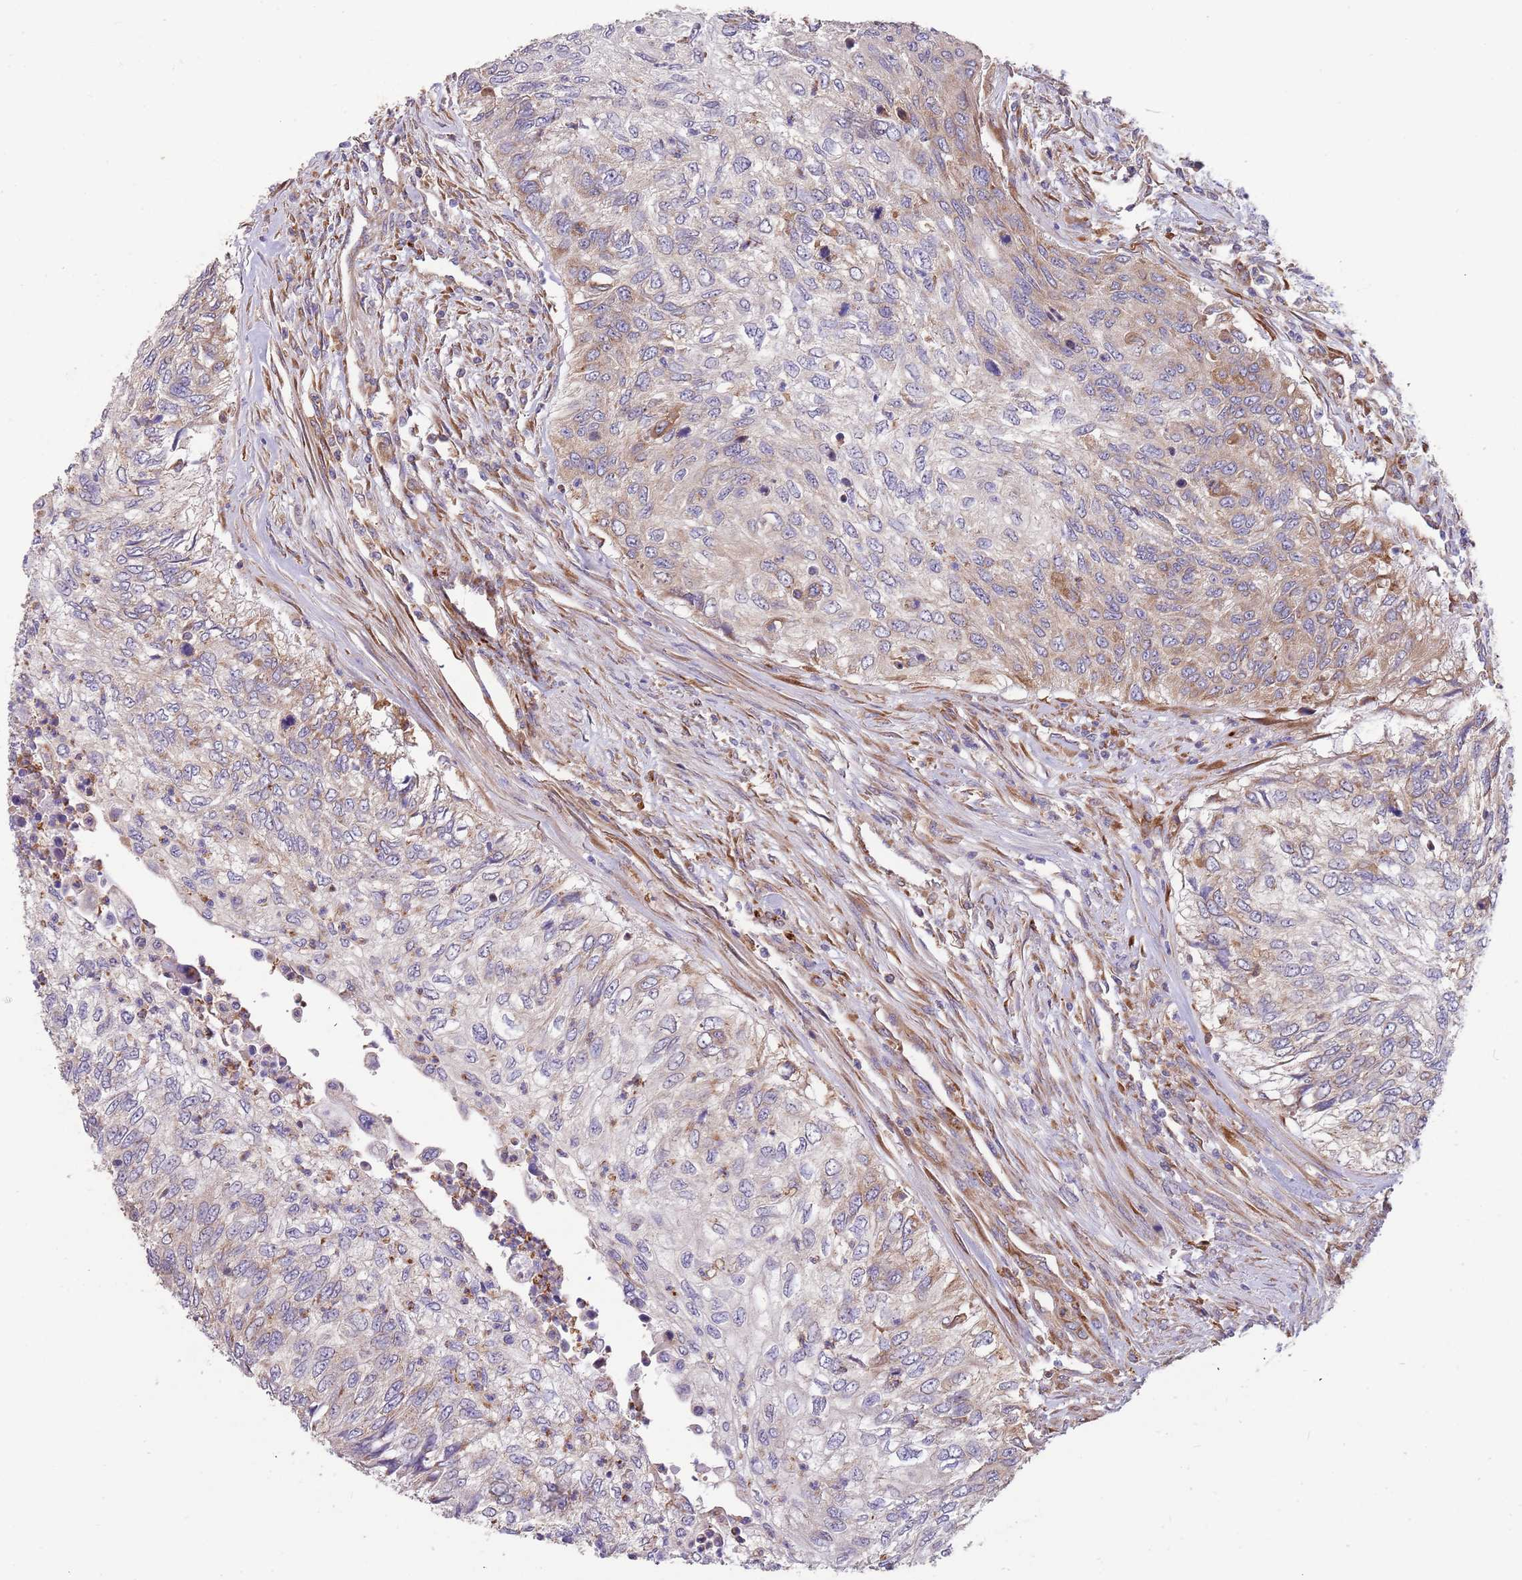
{"staining": {"intensity": "weak", "quantity": "<25%", "location": "cytoplasmic/membranous"}, "tissue": "urothelial cancer", "cell_type": "Tumor cells", "image_type": "cancer", "snomed": [{"axis": "morphology", "description": "Urothelial carcinoma, High grade"}, {"axis": "topography", "description": "Urinary bladder"}], "caption": "Tumor cells show no significant expression in urothelial carcinoma (high-grade). (DAB immunohistochemistry (IHC), high magnification).", "gene": "ARMCX6", "patient": {"sex": "female", "age": 60}}